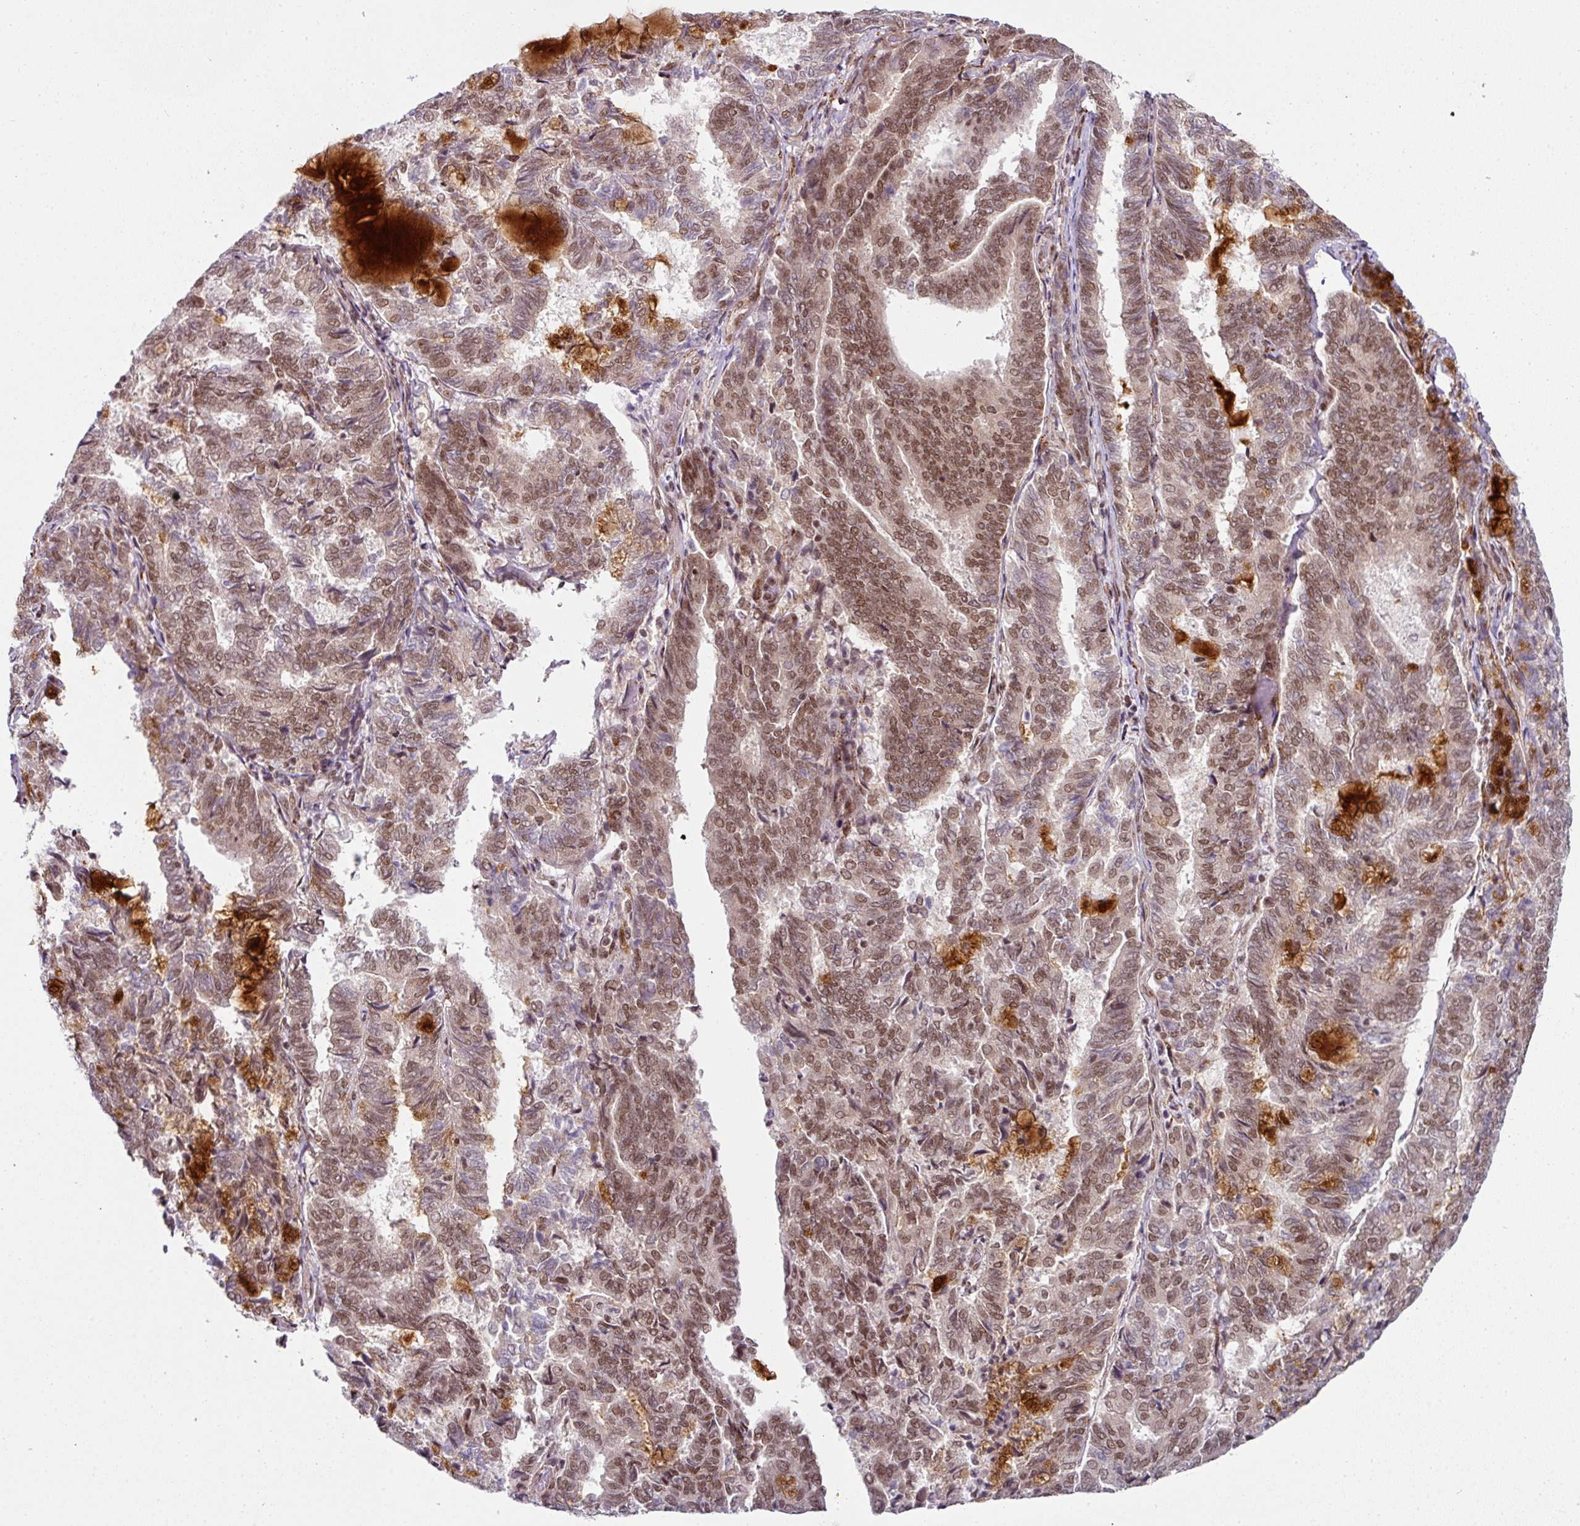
{"staining": {"intensity": "moderate", "quantity": ">75%", "location": "nuclear"}, "tissue": "endometrial cancer", "cell_type": "Tumor cells", "image_type": "cancer", "snomed": [{"axis": "morphology", "description": "Adenocarcinoma, NOS"}, {"axis": "topography", "description": "Endometrium"}], "caption": "An immunohistochemistry (IHC) micrograph of tumor tissue is shown. Protein staining in brown shows moderate nuclear positivity in endometrial cancer within tumor cells.", "gene": "NFYA", "patient": {"sex": "female", "age": 80}}